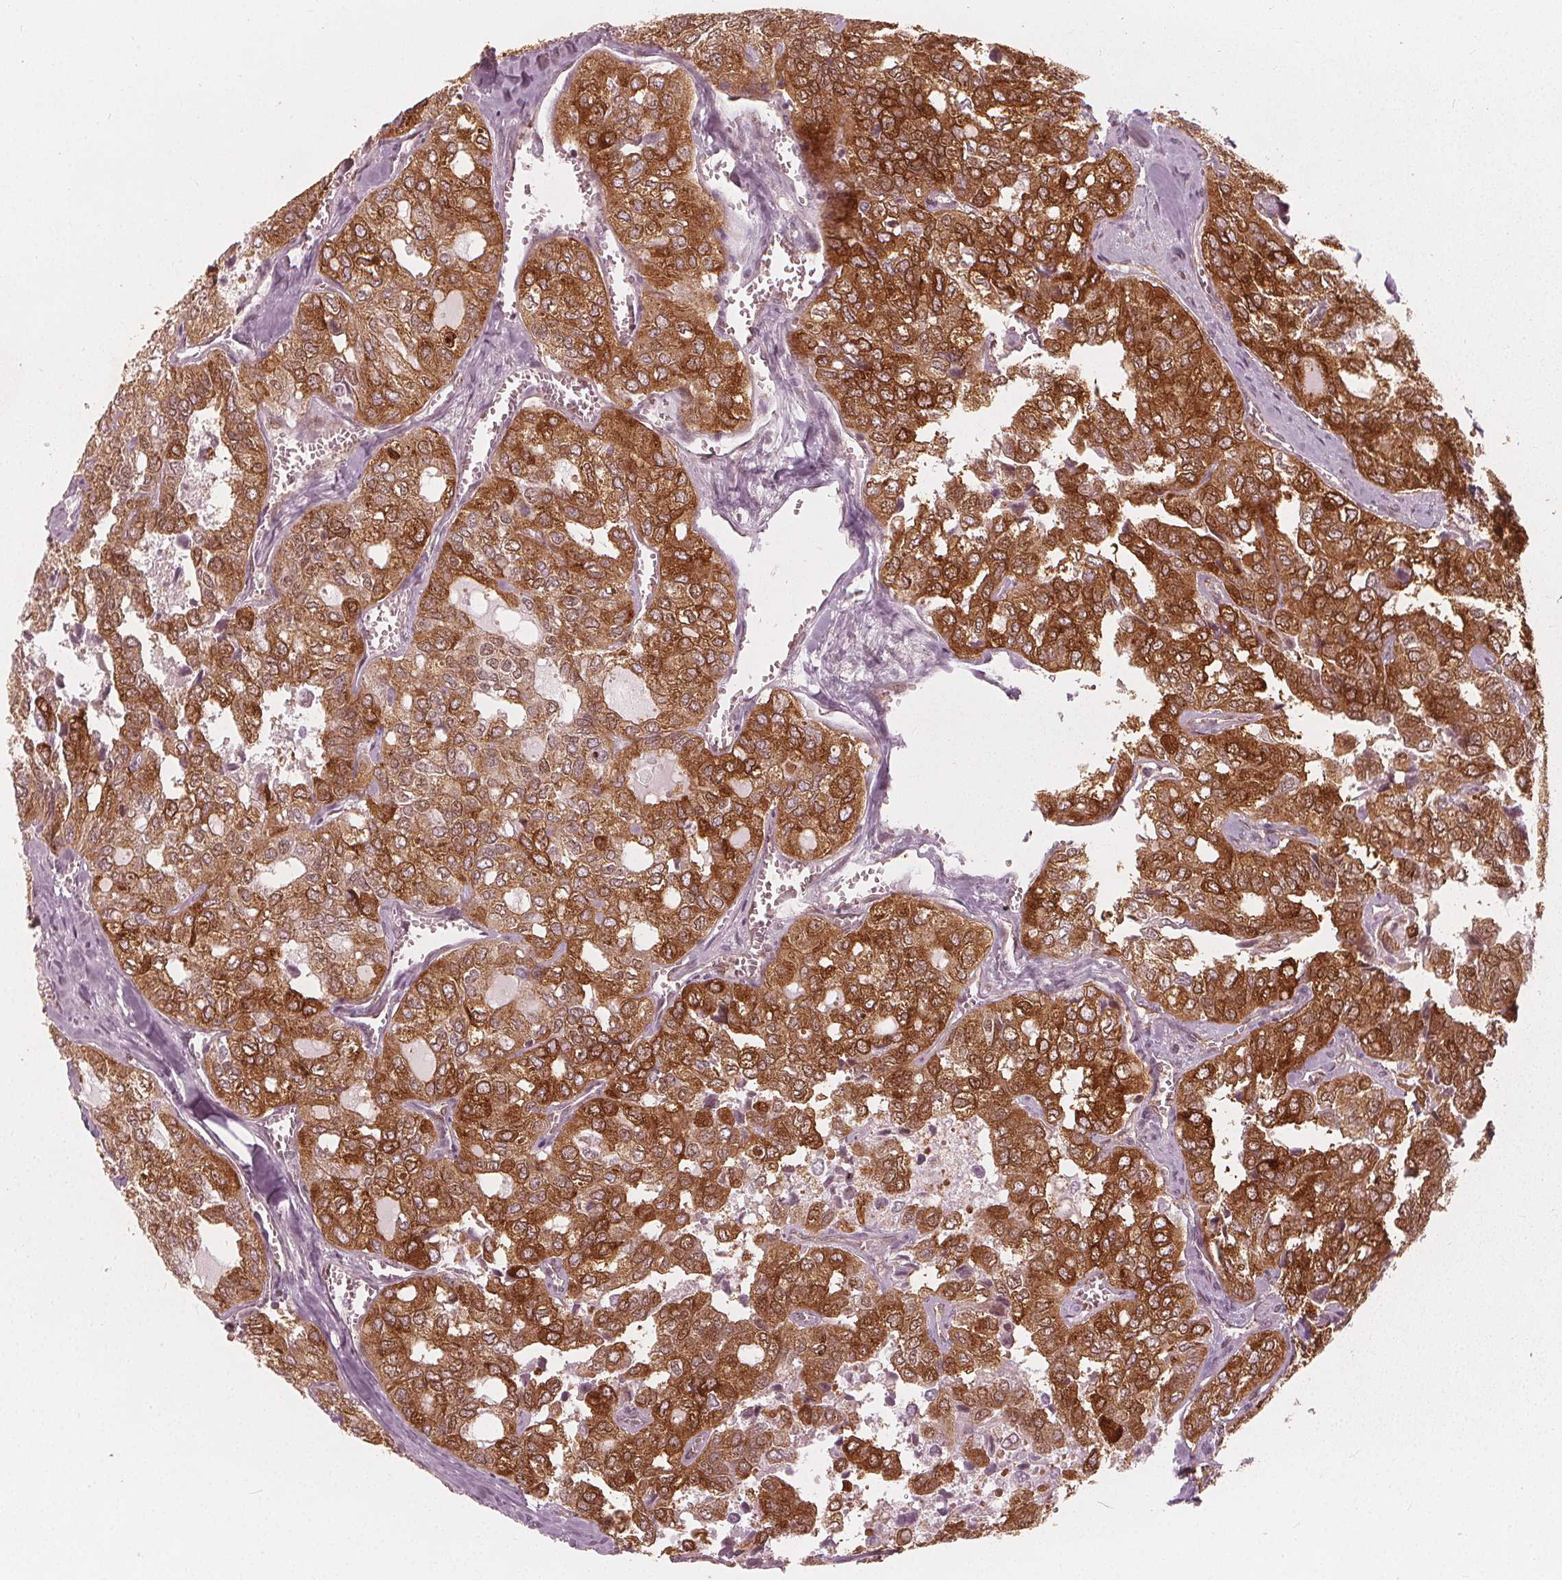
{"staining": {"intensity": "strong", "quantity": ">75%", "location": "cytoplasmic/membranous,nuclear"}, "tissue": "thyroid cancer", "cell_type": "Tumor cells", "image_type": "cancer", "snomed": [{"axis": "morphology", "description": "Follicular adenoma carcinoma, NOS"}, {"axis": "topography", "description": "Thyroid gland"}], "caption": "A brown stain labels strong cytoplasmic/membranous and nuclear positivity of a protein in thyroid cancer tumor cells. Nuclei are stained in blue.", "gene": "SQSTM1", "patient": {"sex": "male", "age": 75}}